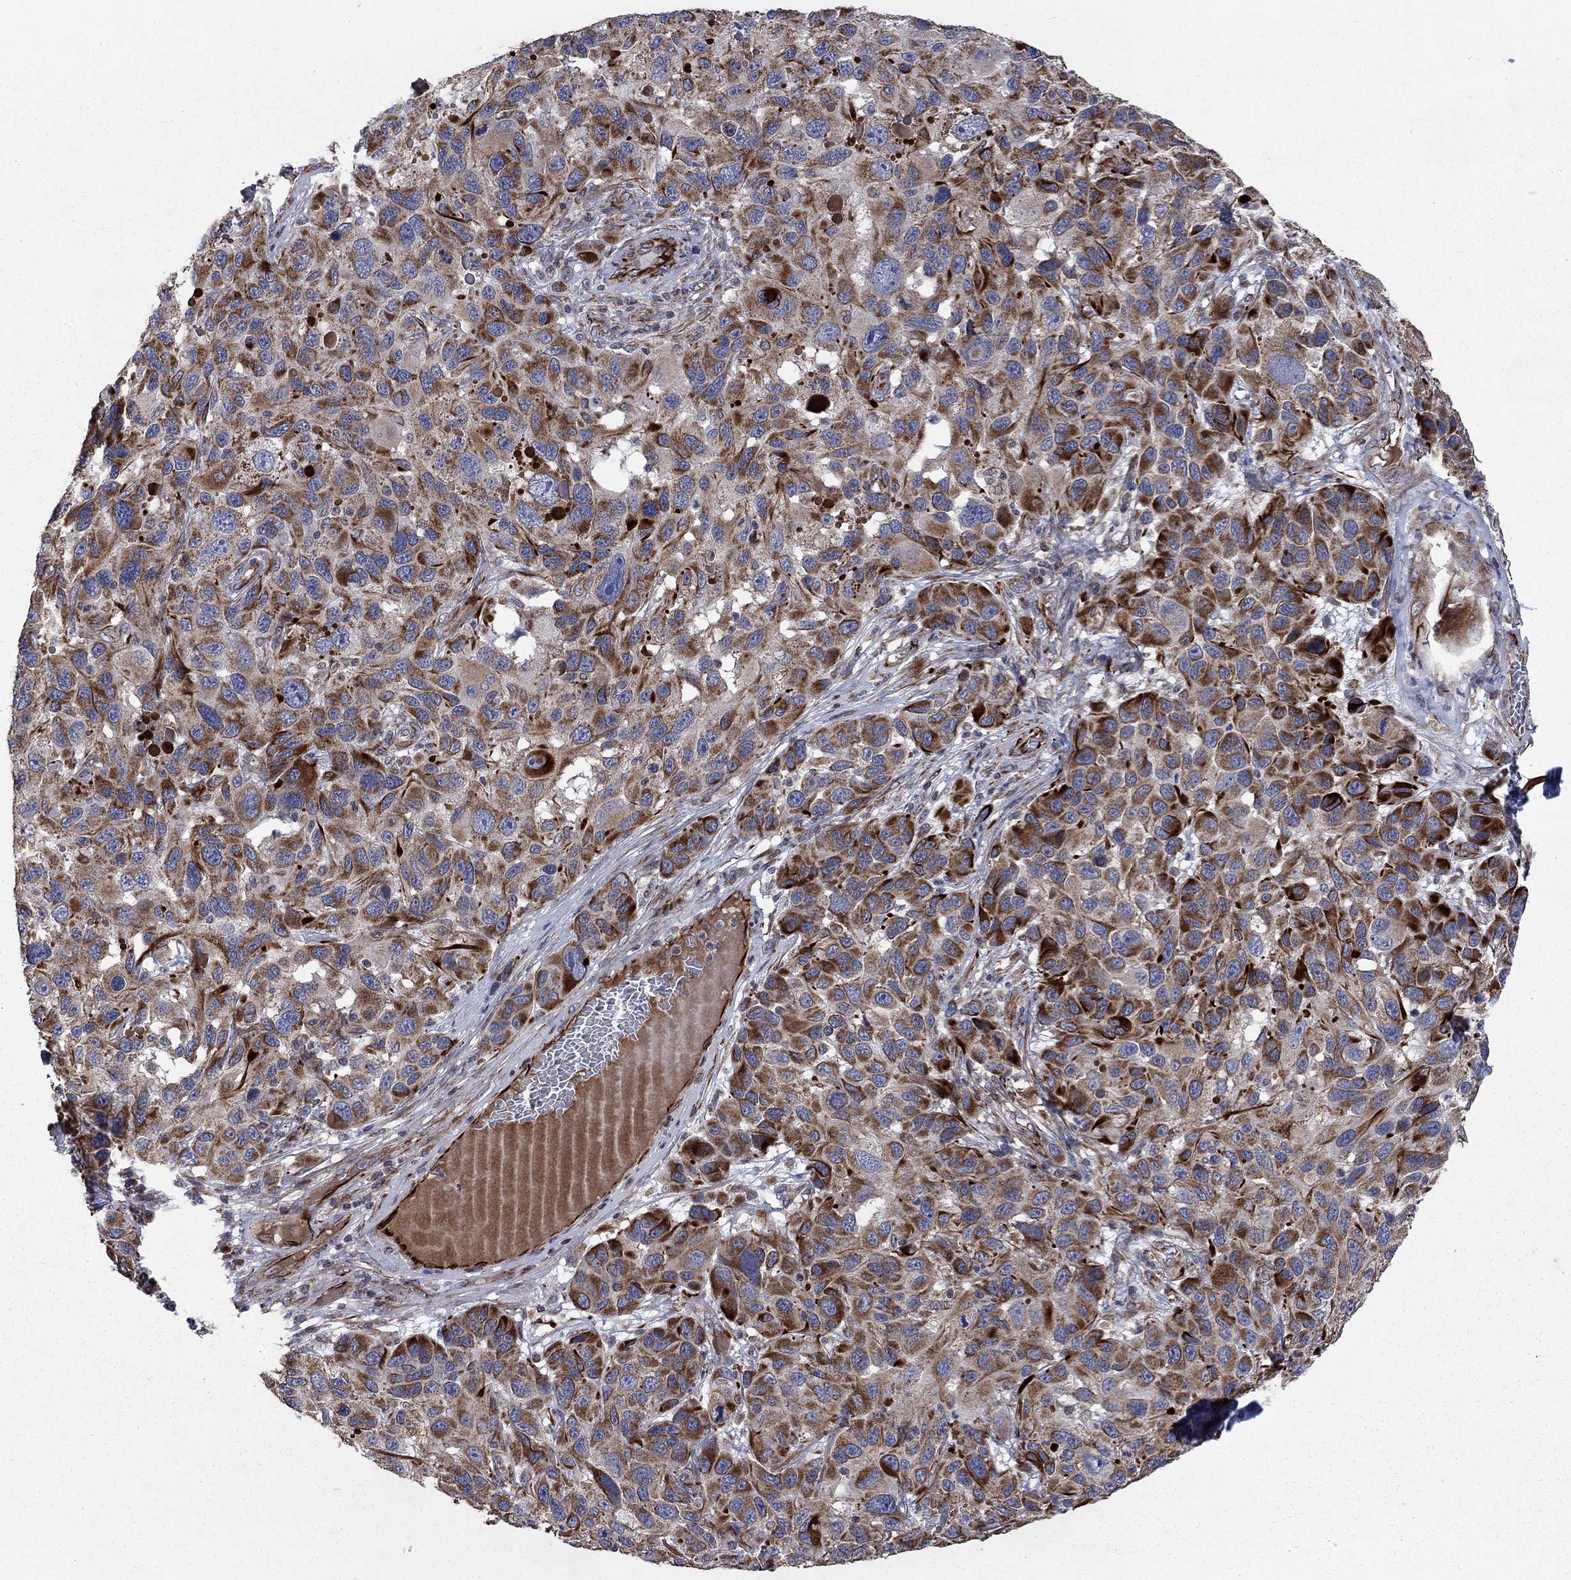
{"staining": {"intensity": "strong", "quantity": ">75%", "location": "cytoplasmic/membranous"}, "tissue": "melanoma", "cell_type": "Tumor cells", "image_type": "cancer", "snomed": [{"axis": "morphology", "description": "Malignant melanoma, NOS"}, {"axis": "topography", "description": "Skin"}], "caption": "Melanoma tissue demonstrates strong cytoplasmic/membranous staining in approximately >75% of tumor cells The protein is stained brown, and the nuclei are stained in blue (DAB (3,3'-diaminobenzidine) IHC with brightfield microscopy, high magnification).", "gene": "NDUFC1", "patient": {"sex": "male", "age": 53}}